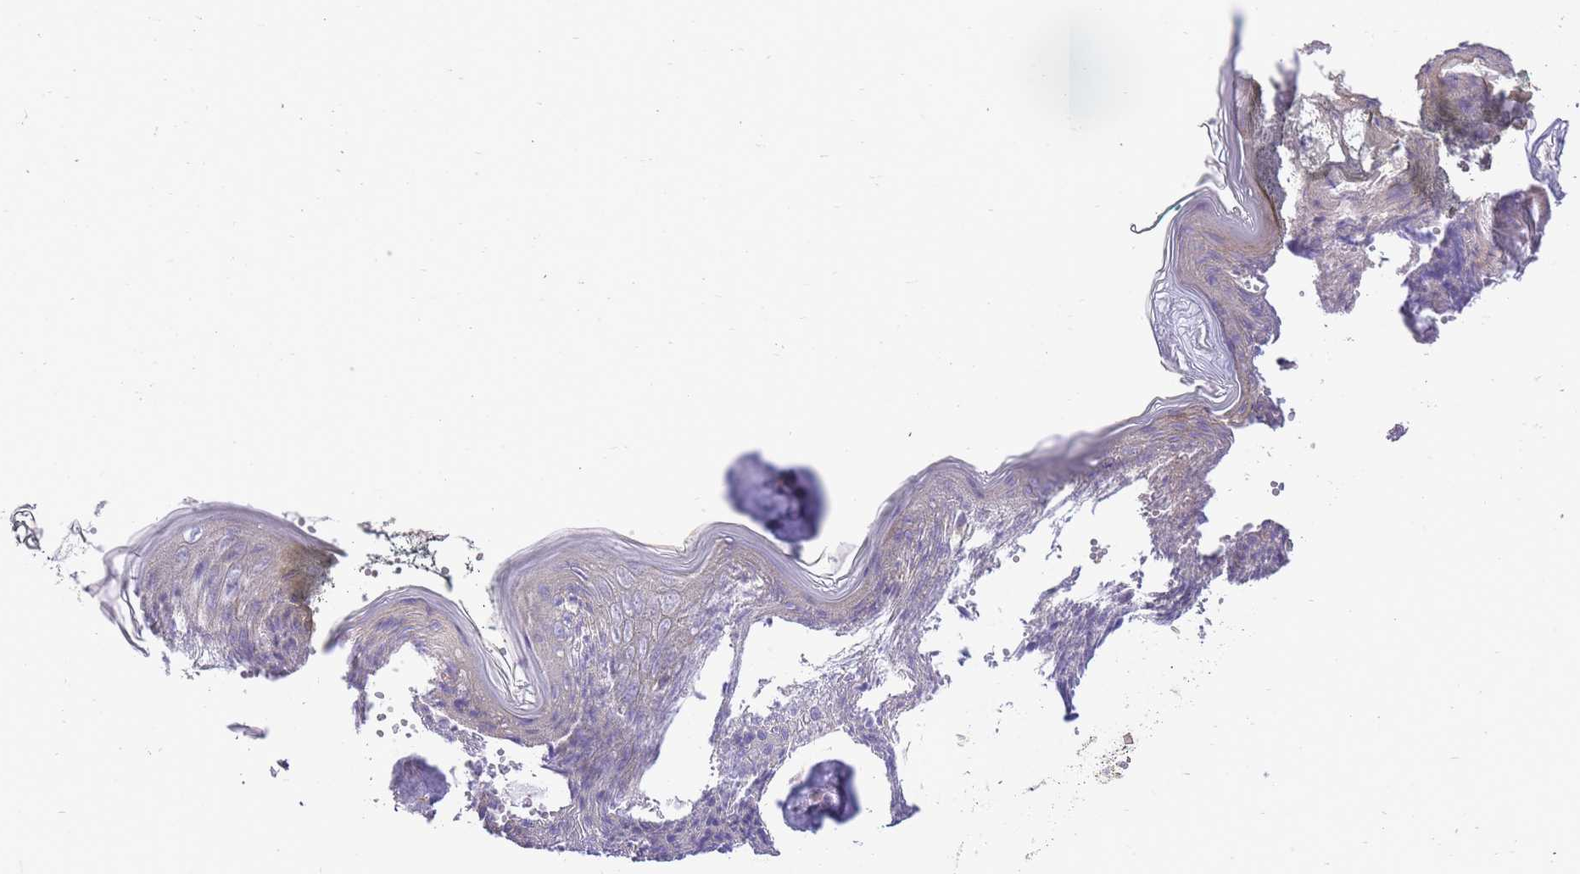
{"staining": {"intensity": "moderate", "quantity": "<25%", "location": "nuclear"}, "tissue": "skin", "cell_type": "Fibroblasts", "image_type": "normal", "snomed": [{"axis": "morphology", "description": "Normal tissue, NOS"}, {"axis": "topography", "description": "Skin"}], "caption": "Immunohistochemistry (IHC) photomicrograph of unremarkable skin: human skin stained using IHC exhibits low levels of moderate protein expression localized specifically in the nuclear of fibroblasts, appearing as a nuclear brown color.", "gene": "EXOSC8", "patient": {"sex": "female", "age": 34}}